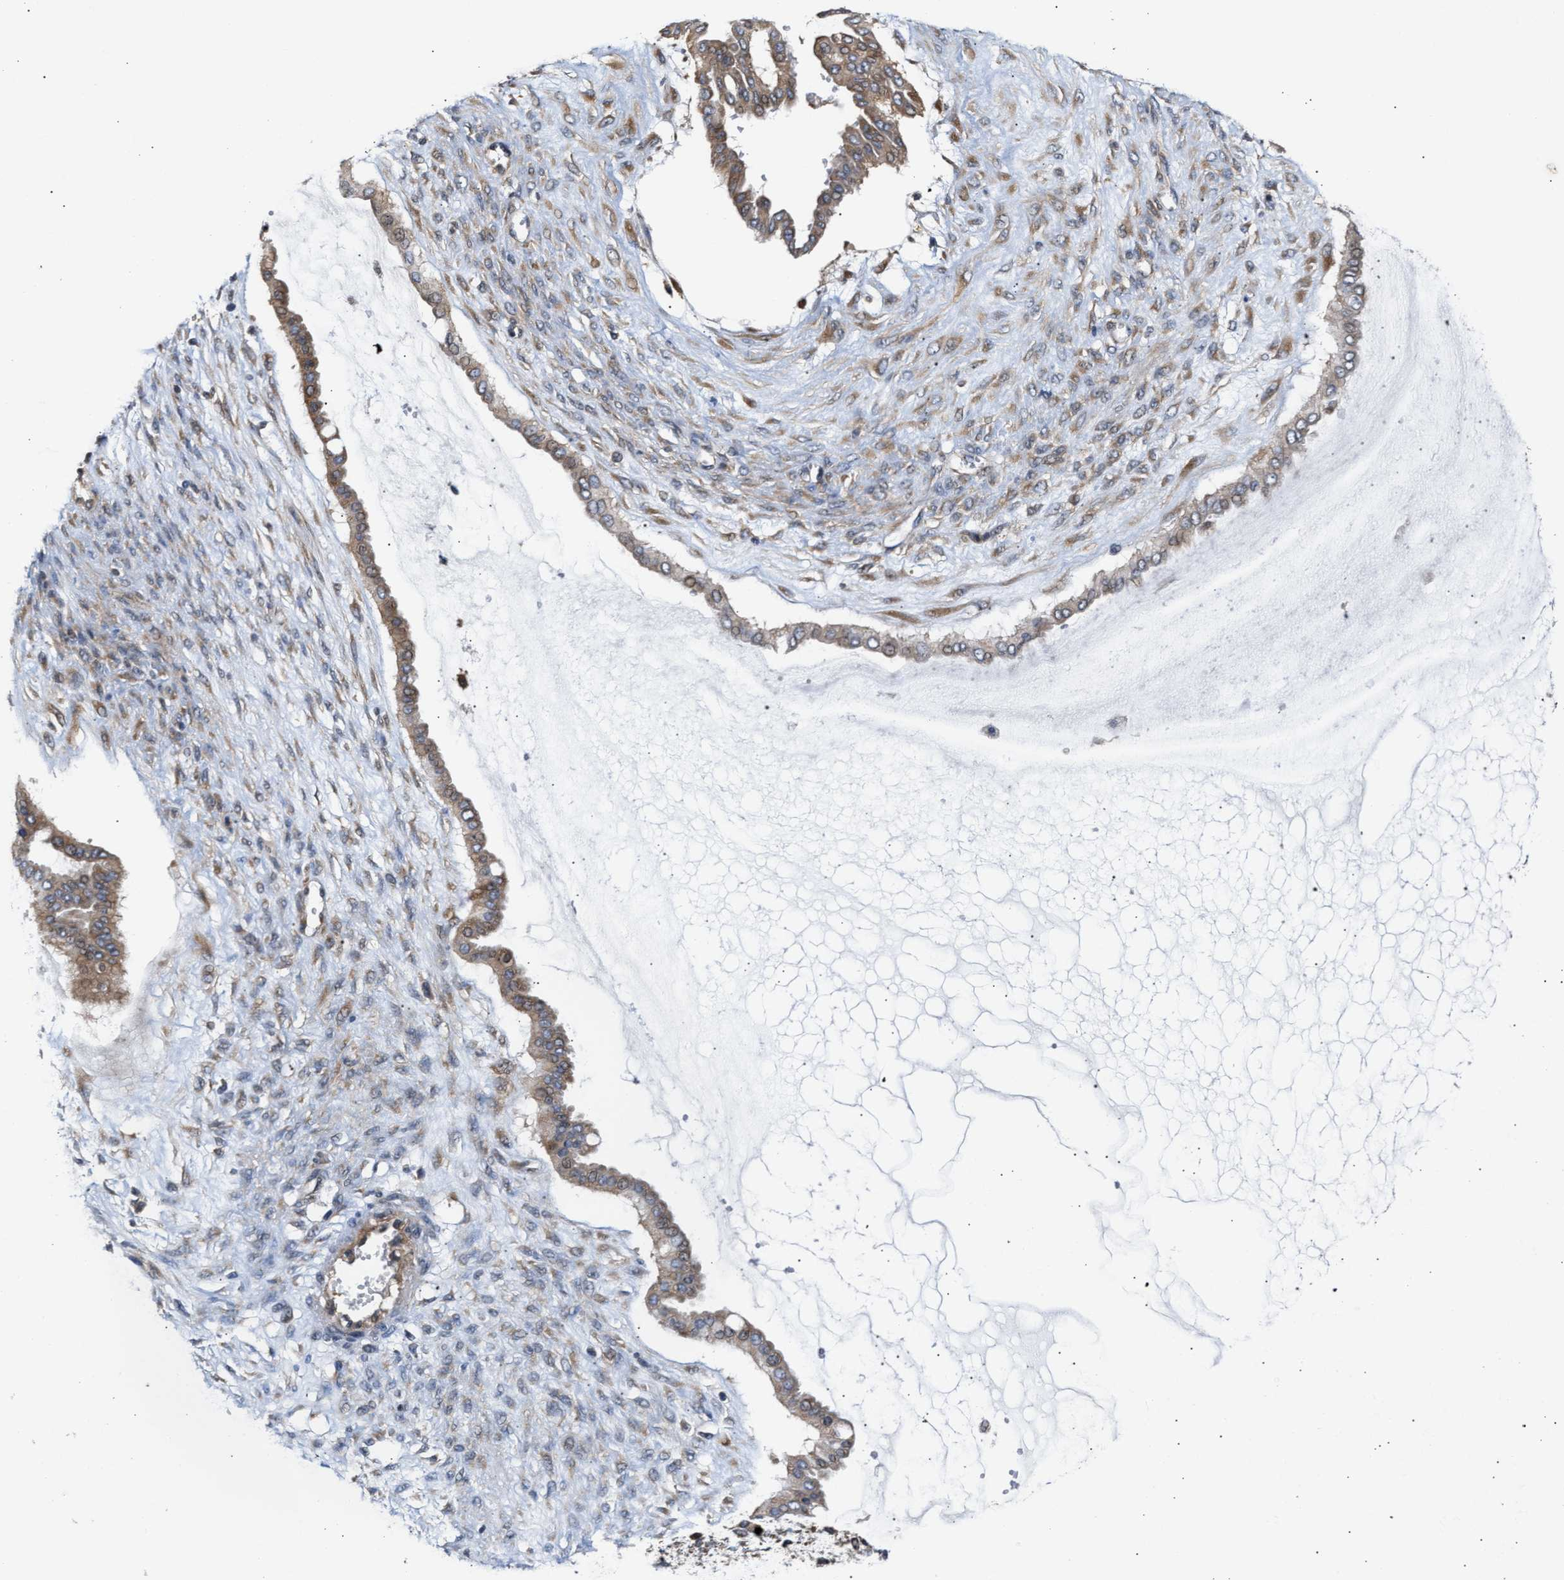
{"staining": {"intensity": "weak", "quantity": ">75%", "location": "cytoplasmic/membranous"}, "tissue": "ovarian cancer", "cell_type": "Tumor cells", "image_type": "cancer", "snomed": [{"axis": "morphology", "description": "Cystadenocarcinoma, mucinous, NOS"}, {"axis": "topography", "description": "Ovary"}], "caption": "Mucinous cystadenocarcinoma (ovarian) stained with a protein marker shows weak staining in tumor cells.", "gene": "CLIP2", "patient": {"sex": "female", "age": 73}}